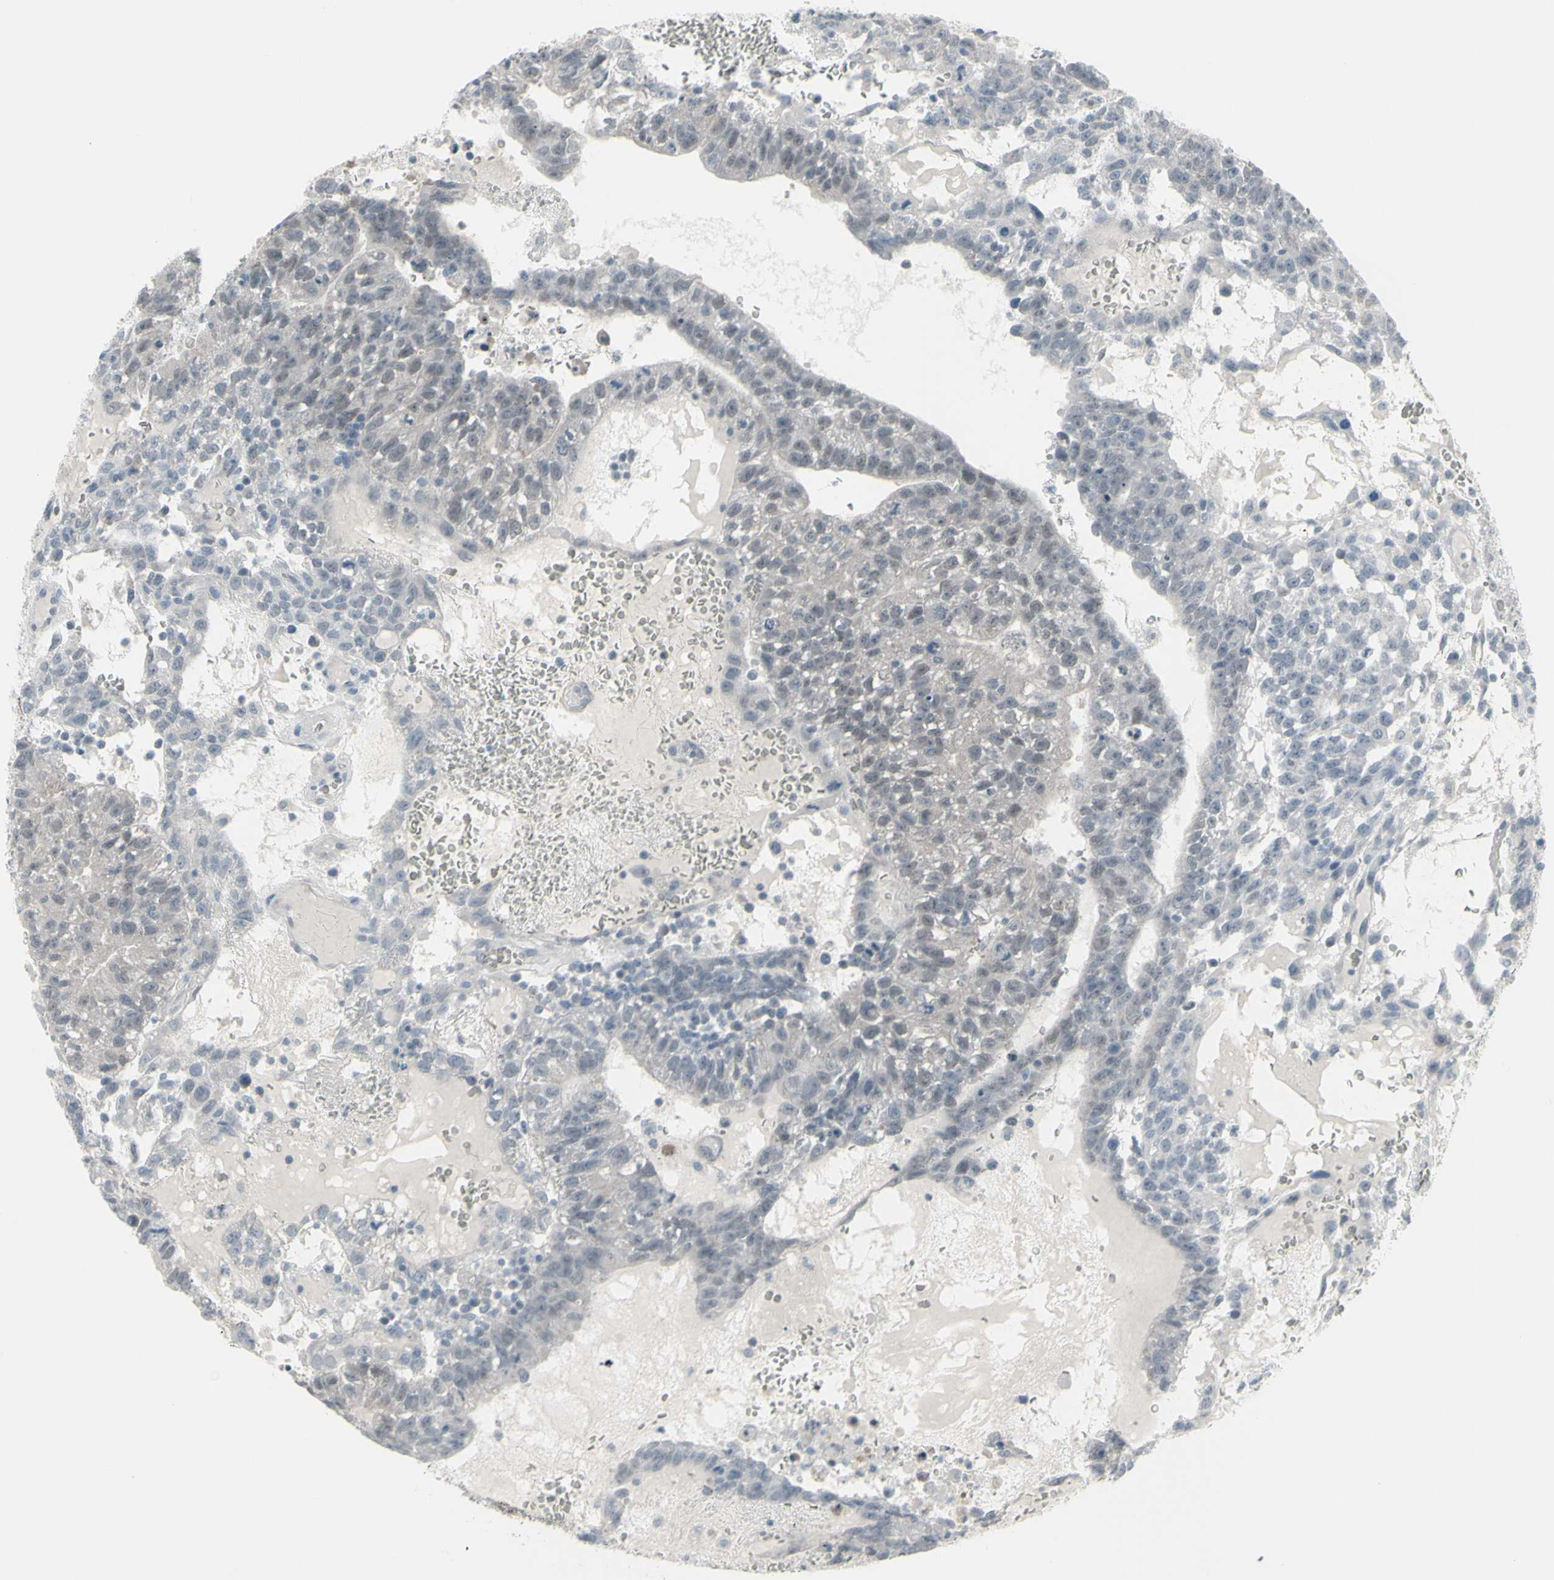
{"staining": {"intensity": "negative", "quantity": "none", "location": "none"}, "tissue": "testis cancer", "cell_type": "Tumor cells", "image_type": "cancer", "snomed": [{"axis": "morphology", "description": "Seminoma, NOS"}, {"axis": "morphology", "description": "Carcinoma, Embryonal, NOS"}, {"axis": "topography", "description": "Testis"}], "caption": "Micrograph shows no protein expression in tumor cells of testis cancer (embryonal carcinoma) tissue.", "gene": "RAB3A", "patient": {"sex": "male", "age": 52}}